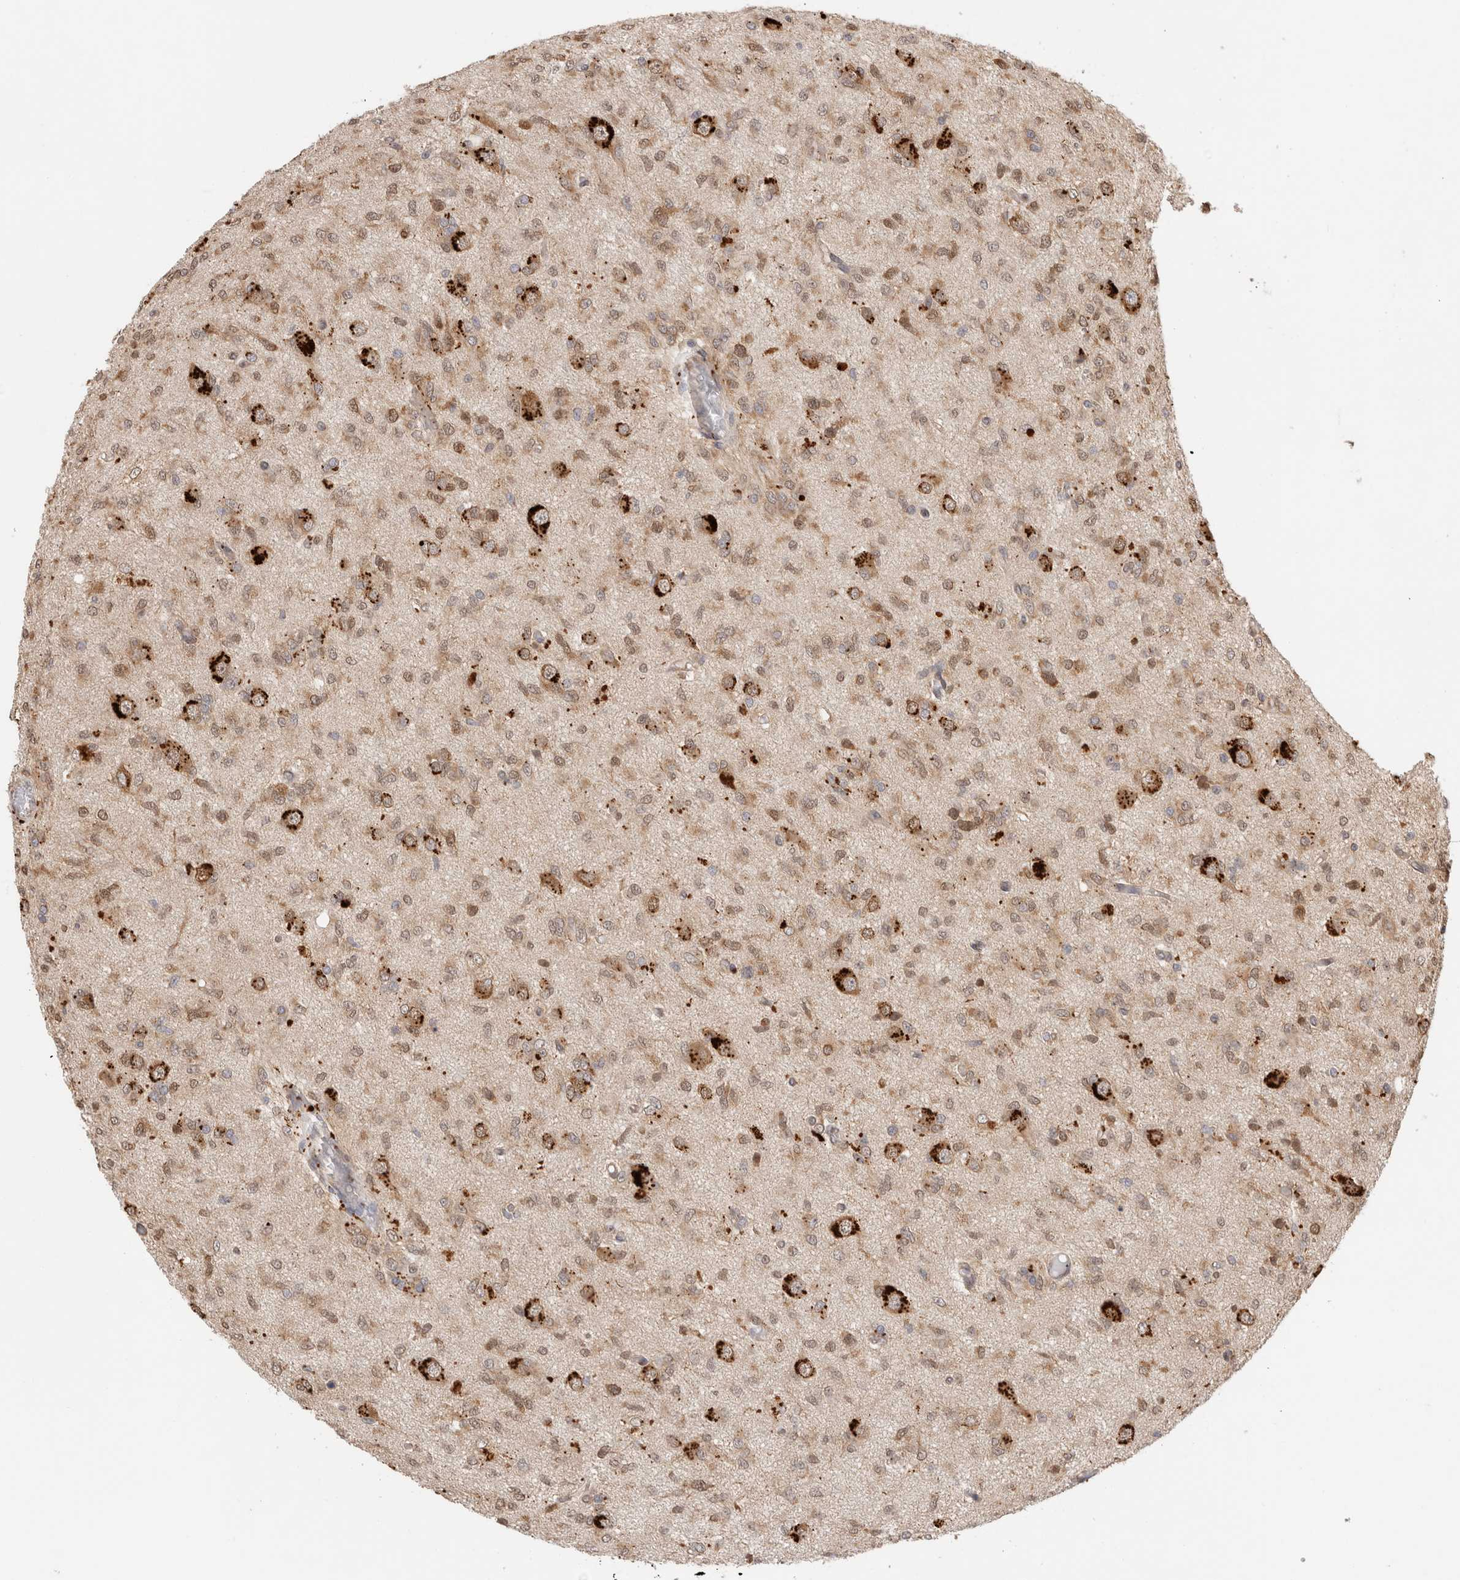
{"staining": {"intensity": "weak", "quantity": ">75%", "location": "nuclear"}, "tissue": "glioma", "cell_type": "Tumor cells", "image_type": "cancer", "snomed": [{"axis": "morphology", "description": "Glioma, malignant, High grade"}, {"axis": "topography", "description": "Brain"}], "caption": "About >75% of tumor cells in glioma demonstrate weak nuclear protein staining as visualized by brown immunohistochemical staining.", "gene": "ACTL9", "patient": {"sex": "female", "age": 59}}